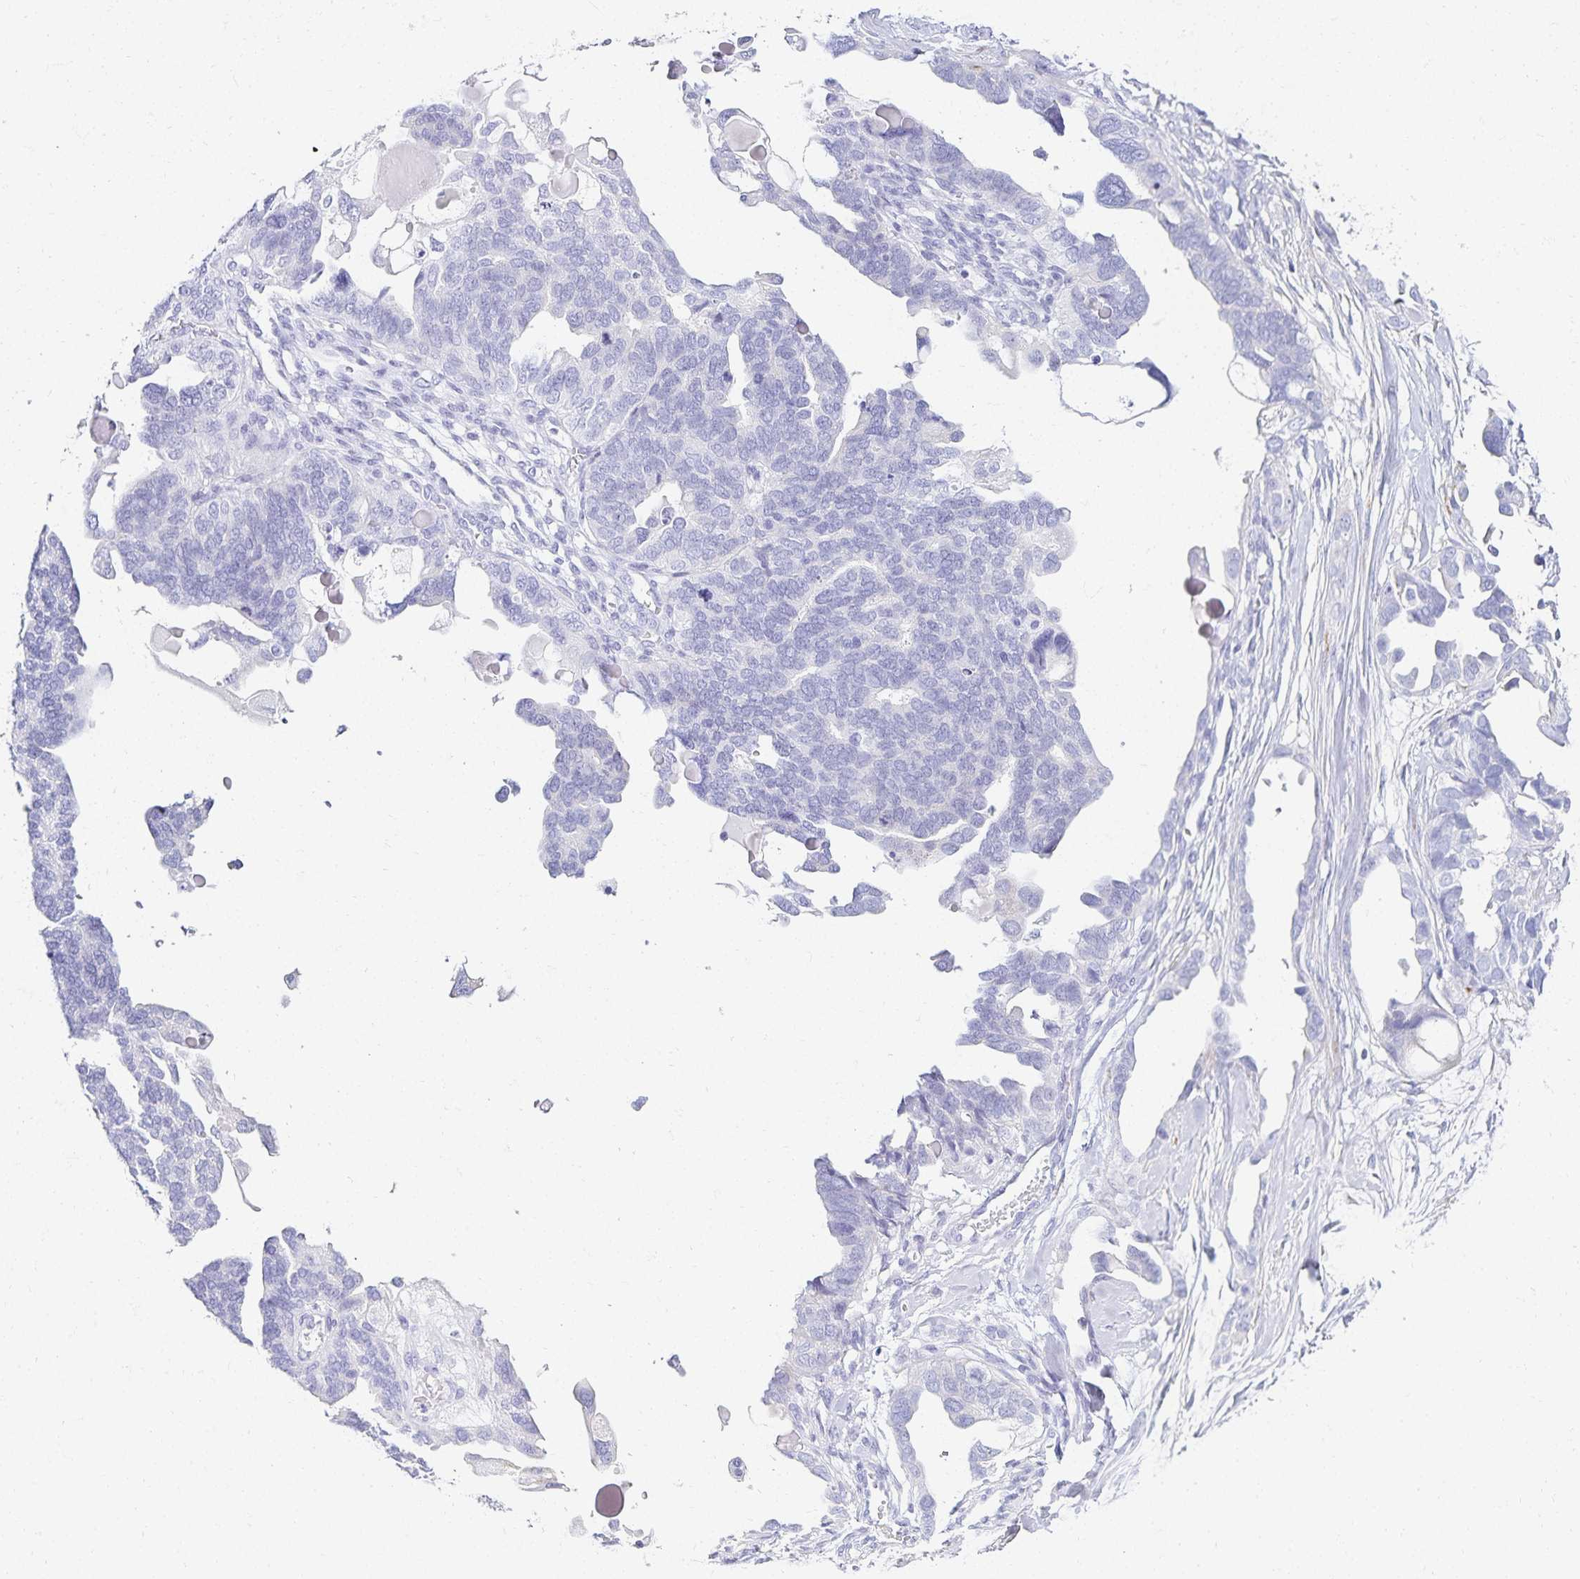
{"staining": {"intensity": "weak", "quantity": "<25%", "location": "cytoplasmic/membranous"}, "tissue": "ovarian cancer", "cell_type": "Tumor cells", "image_type": "cancer", "snomed": [{"axis": "morphology", "description": "Cystadenocarcinoma, serous, NOS"}, {"axis": "topography", "description": "Ovary"}], "caption": "Immunohistochemistry micrograph of human ovarian cancer (serous cystadenocarcinoma) stained for a protein (brown), which demonstrates no positivity in tumor cells.", "gene": "GP2", "patient": {"sex": "female", "age": 51}}